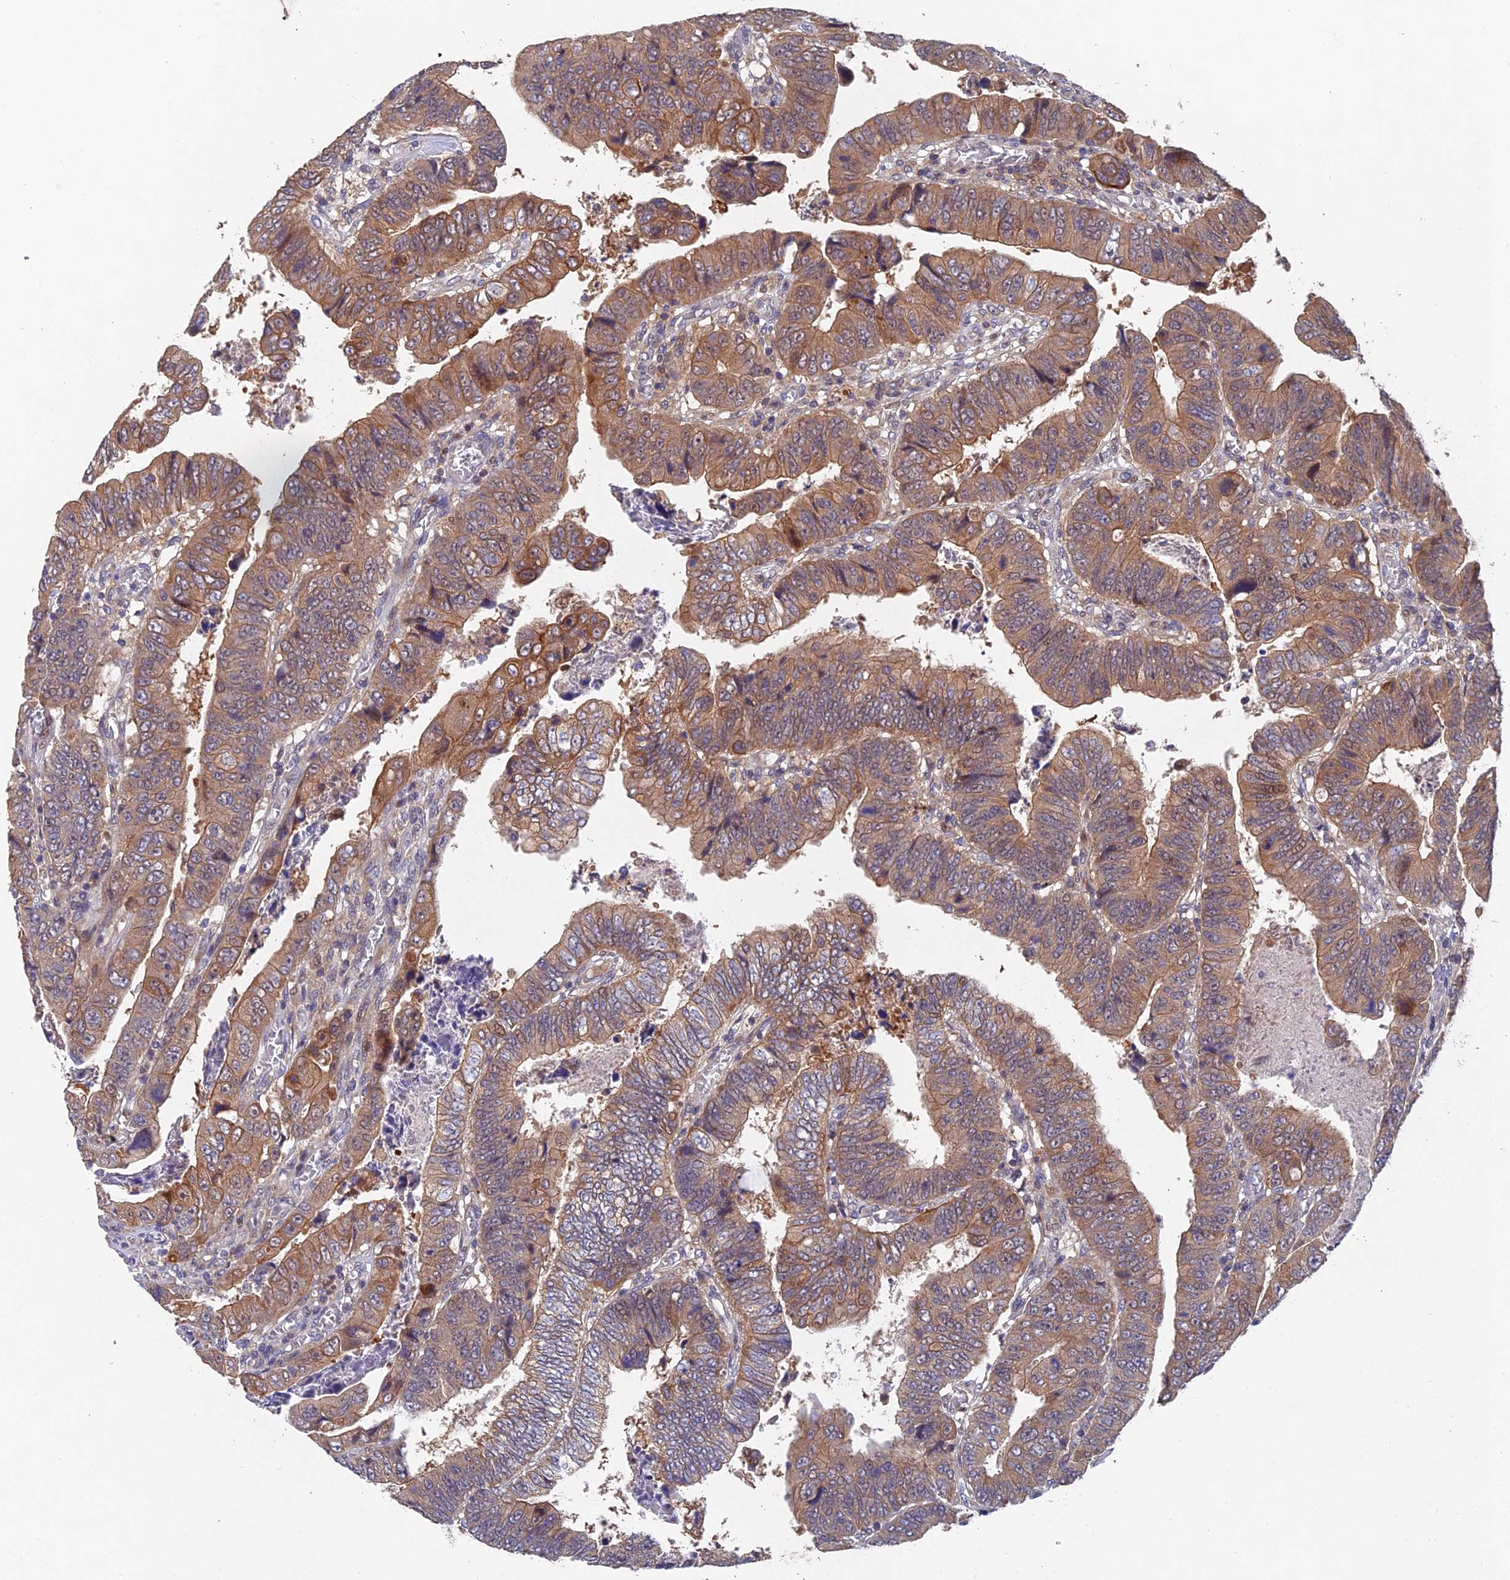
{"staining": {"intensity": "moderate", "quantity": ">75%", "location": "cytoplasmic/membranous"}, "tissue": "colorectal cancer", "cell_type": "Tumor cells", "image_type": "cancer", "snomed": [{"axis": "morphology", "description": "Normal tissue, NOS"}, {"axis": "morphology", "description": "Adenocarcinoma, NOS"}, {"axis": "topography", "description": "Rectum"}], "caption": "Immunohistochemical staining of human colorectal adenocarcinoma exhibits medium levels of moderate cytoplasmic/membranous positivity in about >75% of tumor cells.", "gene": "NSMCE1", "patient": {"sex": "female", "age": 65}}